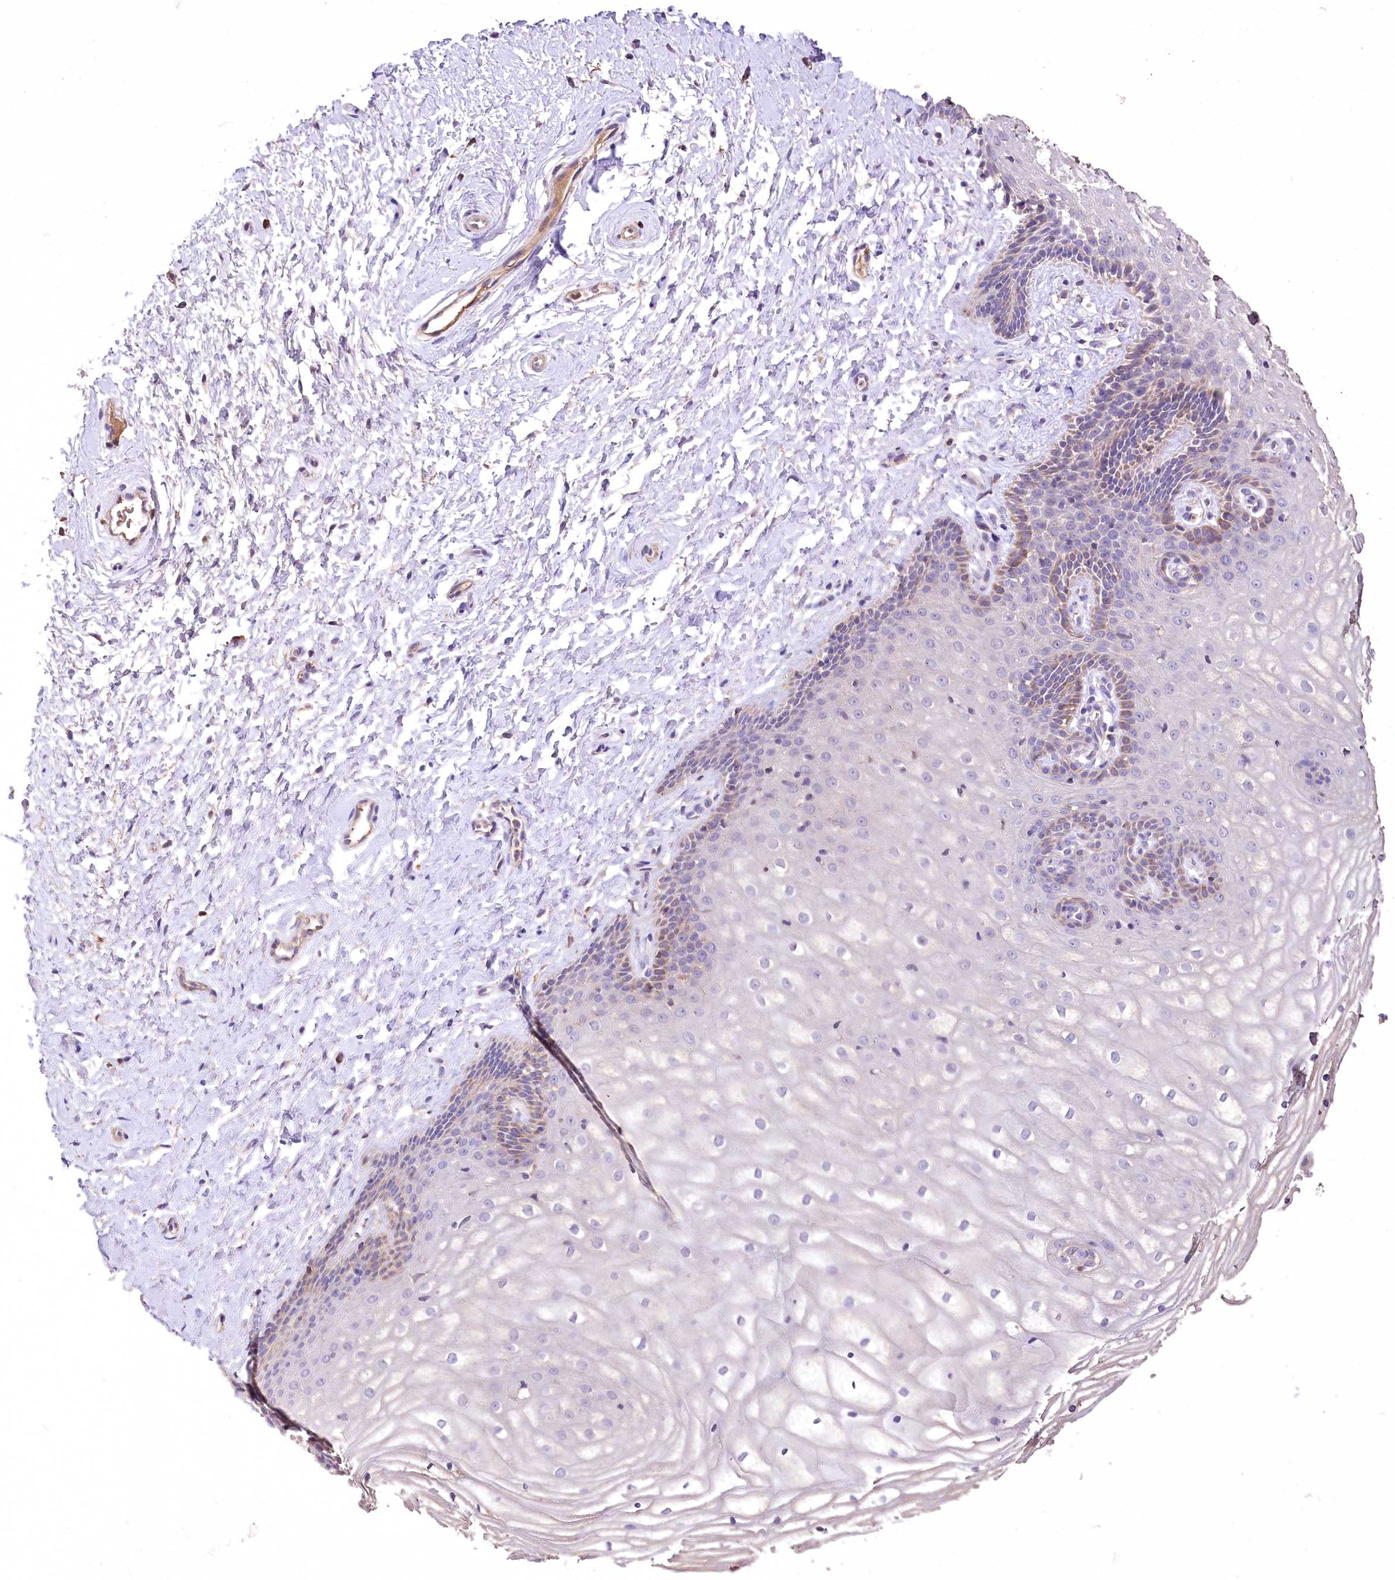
{"staining": {"intensity": "negative", "quantity": "none", "location": "none"}, "tissue": "vagina", "cell_type": "Squamous epithelial cells", "image_type": "normal", "snomed": [{"axis": "morphology", "description": "Normal tissue, NOS"}, {"axis": "topography", "description": "Vagina"}, {"axis": "topography", "description": "Cervix"}], "caption": "Immunohistochemistry (IHC) photomicrograph of unremarkable human vagina stained for a protein (brown), which demonstrates no expression in squamous epithelial cells.", "gene": "PCYOX1L", "patient": {"sex": "female", "age": 40}}